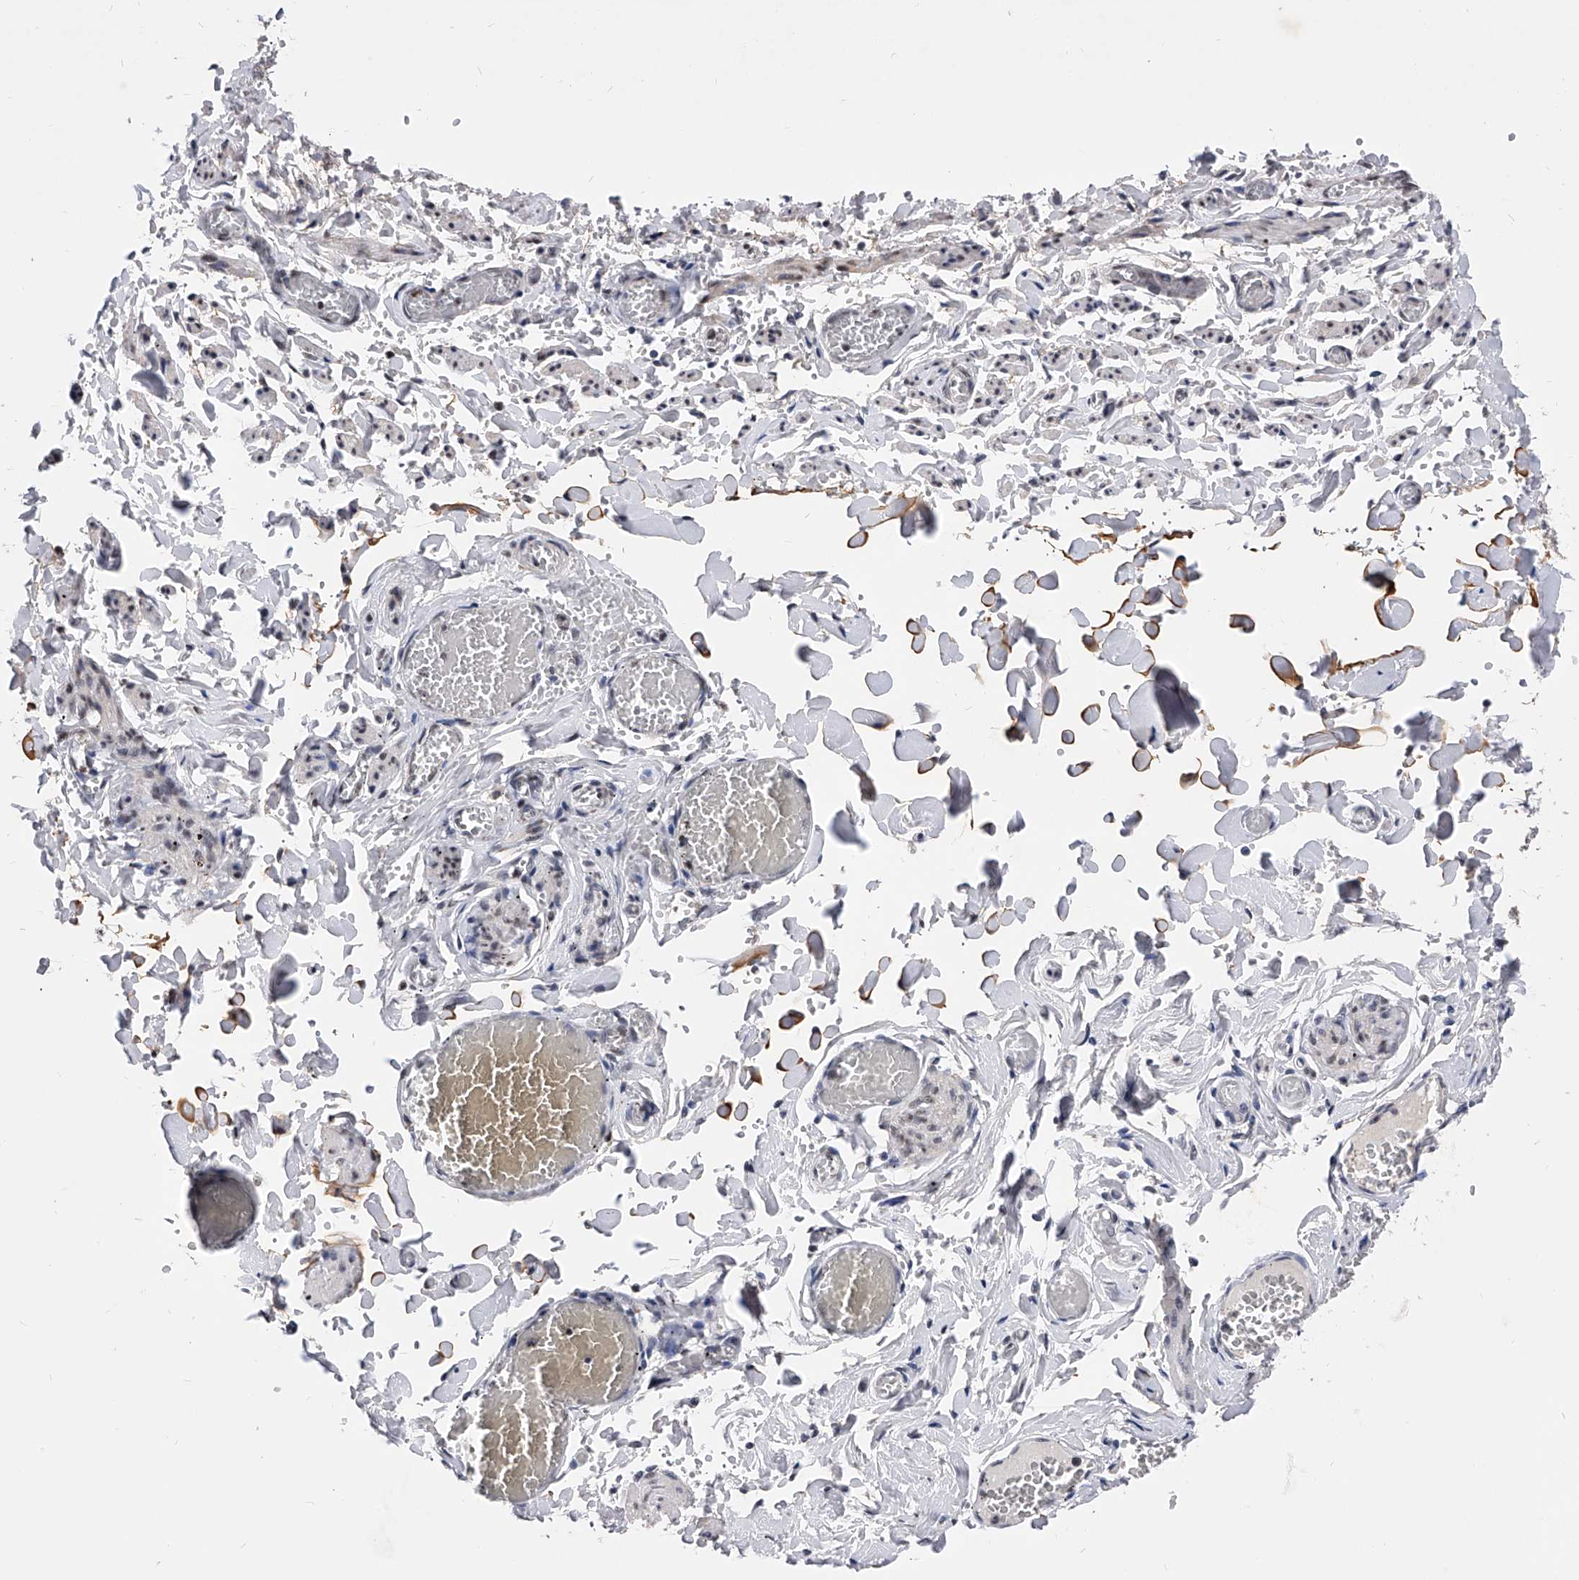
{"staining": {"intensity": "negative", "quantity": "none", "location": "none"}, "tissue": "adipose tissue", "cell_type": "Adipocytes", "image_type": "normal", "snomed": [{"axis": "morphology", "description": "Normal tissue, NOS"}, {"axis": "topography", "description": "Vascular tissue"}, {"axis": "topography", "description": "Fallopian tube"}, {"axis": "topography", "description": "Ovary"}], "caption": "Immunohistochemical staining of unremarkable adipose tissue exhibits no significant positivity in adipocytes. (Immunohistochemistry (ihc), brightfield microscopy, high magnification).", "gene": "ZNF529", "patient": {"sex": "female", "age": 67}}